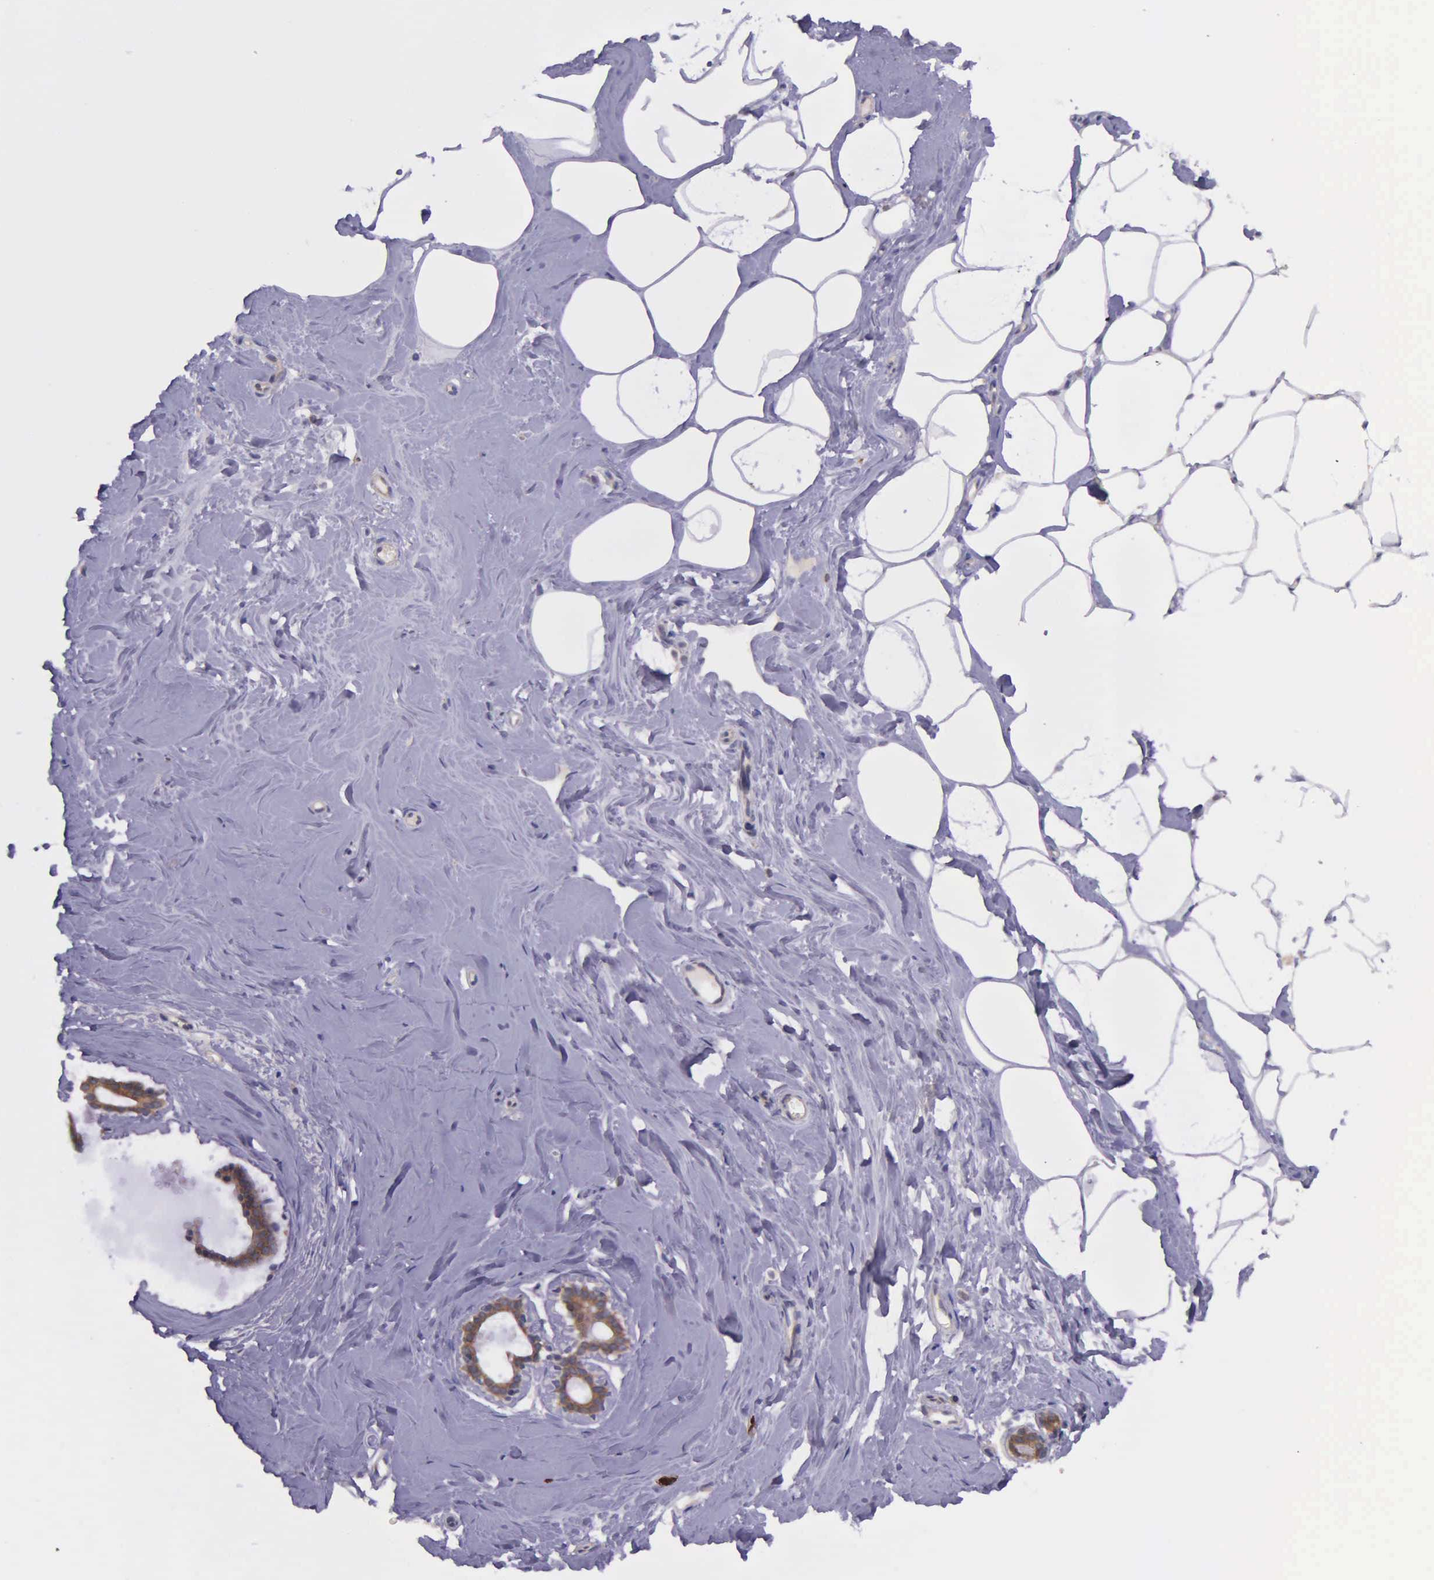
{"staining": {"intensity": "negative", "quantity": "none", "location": "none"}, "tissue": "breast", "cell_type": "Adipocytes", "image_type": "normal", "snomed": [{"axis": "morphology", "description": "Normal tissue, NOS"}, {"axis": "topography", "description": "Breast"}], "caption": "Adipocytes are negative for protein expression in benign human breast. (Stains: DAB (3,3'-diaminobenzidine) immunohistochemistry (IHC) with hematoxylin counter stain, Microscopy: brightfield microscopy at high magnification).", "gene": "NSDHL", "patient": {"sex": "female", "age": 45}}